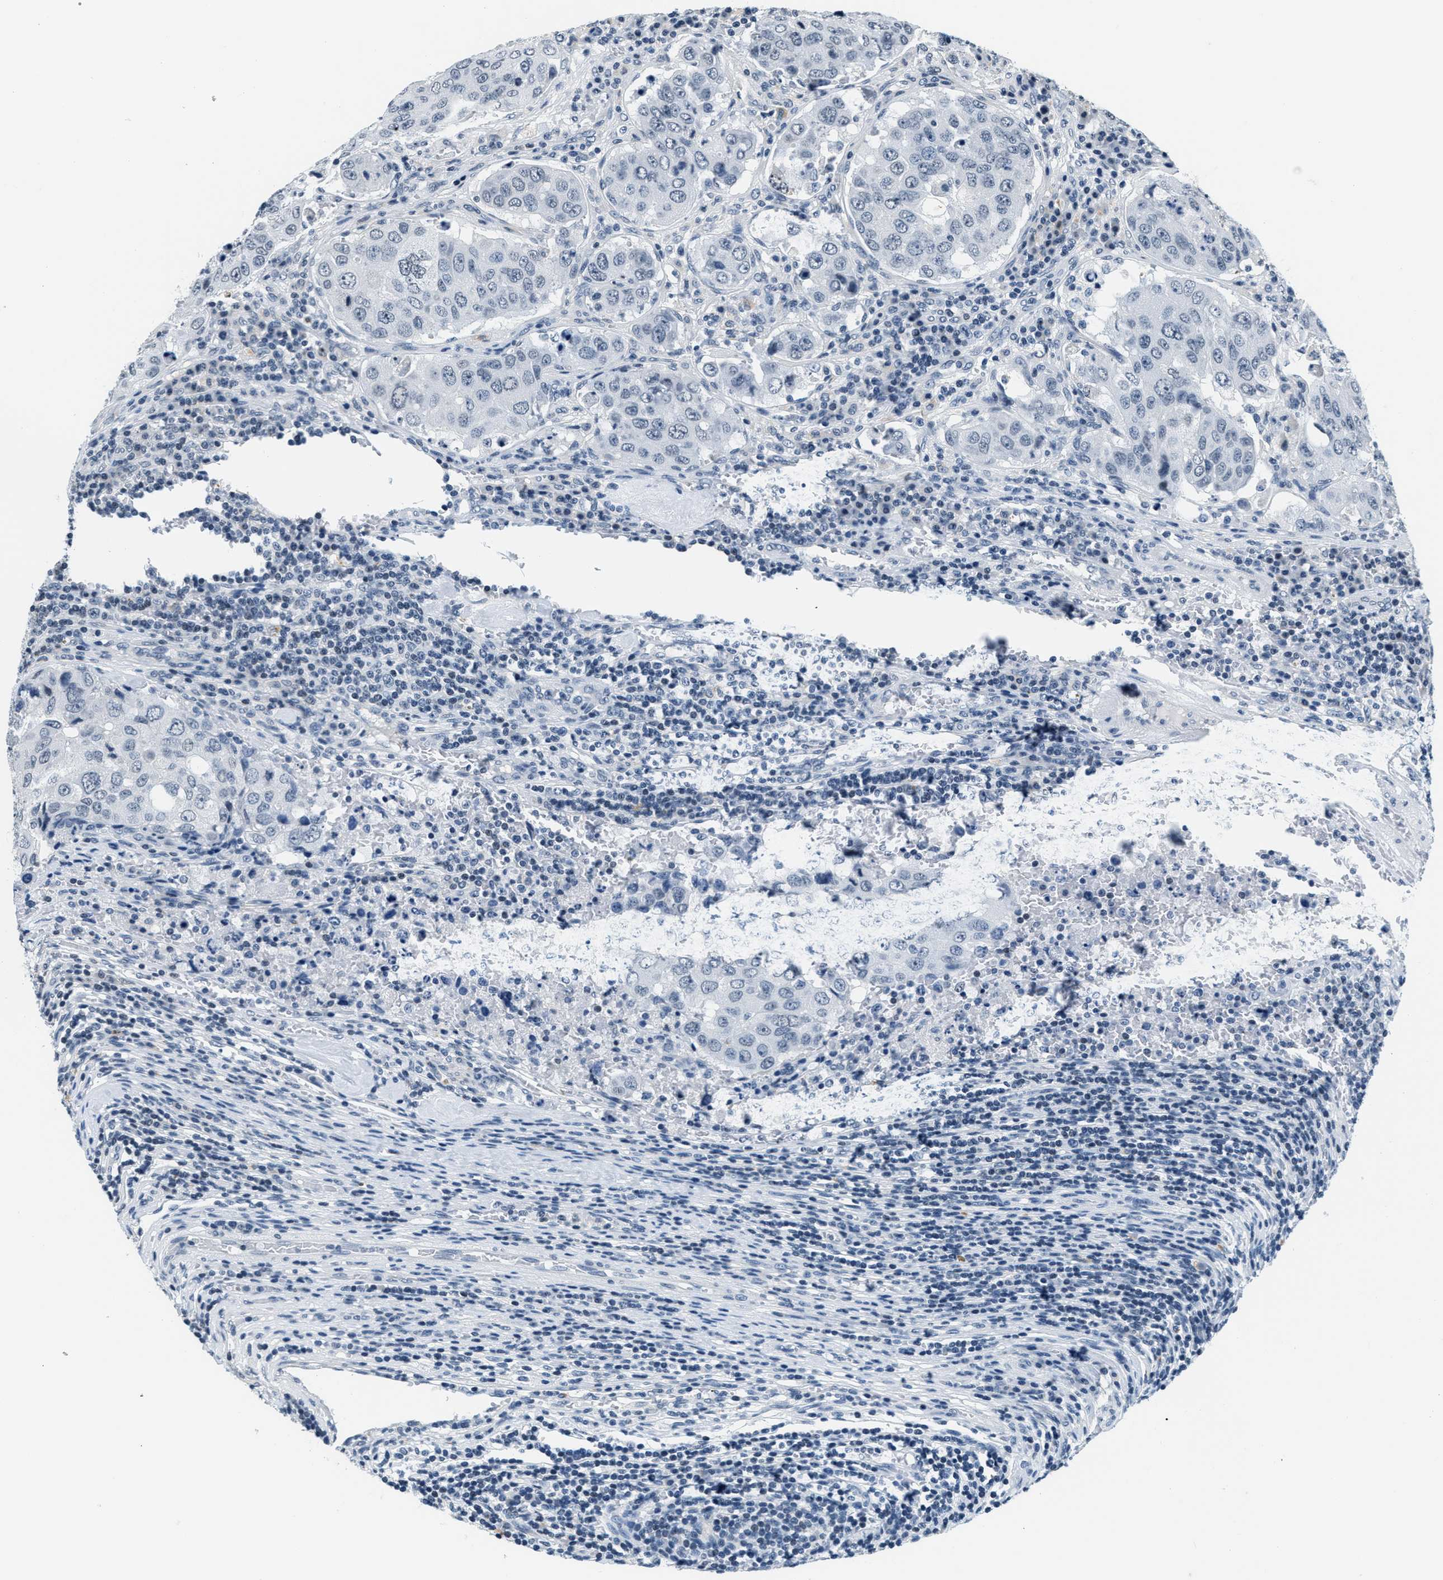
{"staining": {"intensity": "negative", "quantity": "none", "location": "none"}, "tissue": "urothelial cancer", "cell_type": "Tumor cells", "image_type": "cancer", "snomed": [{"axis": "morphology", "description": "Urothelial carcinoma, High grade"}, {"axis": "topography", "description": "Lymph node"}, {"axis": "topography", "description": "Urinary bladder"}], "caption": "IHC image of neoplastic tissue: human urothelial cancer stained with DAB (3,3'-diaminobenzidine) reveals no significant protein expression in tumor cells. Nuclei are stained in blue.", "gene": "CA4", "patient": {"sex": "male", "age": 51}}